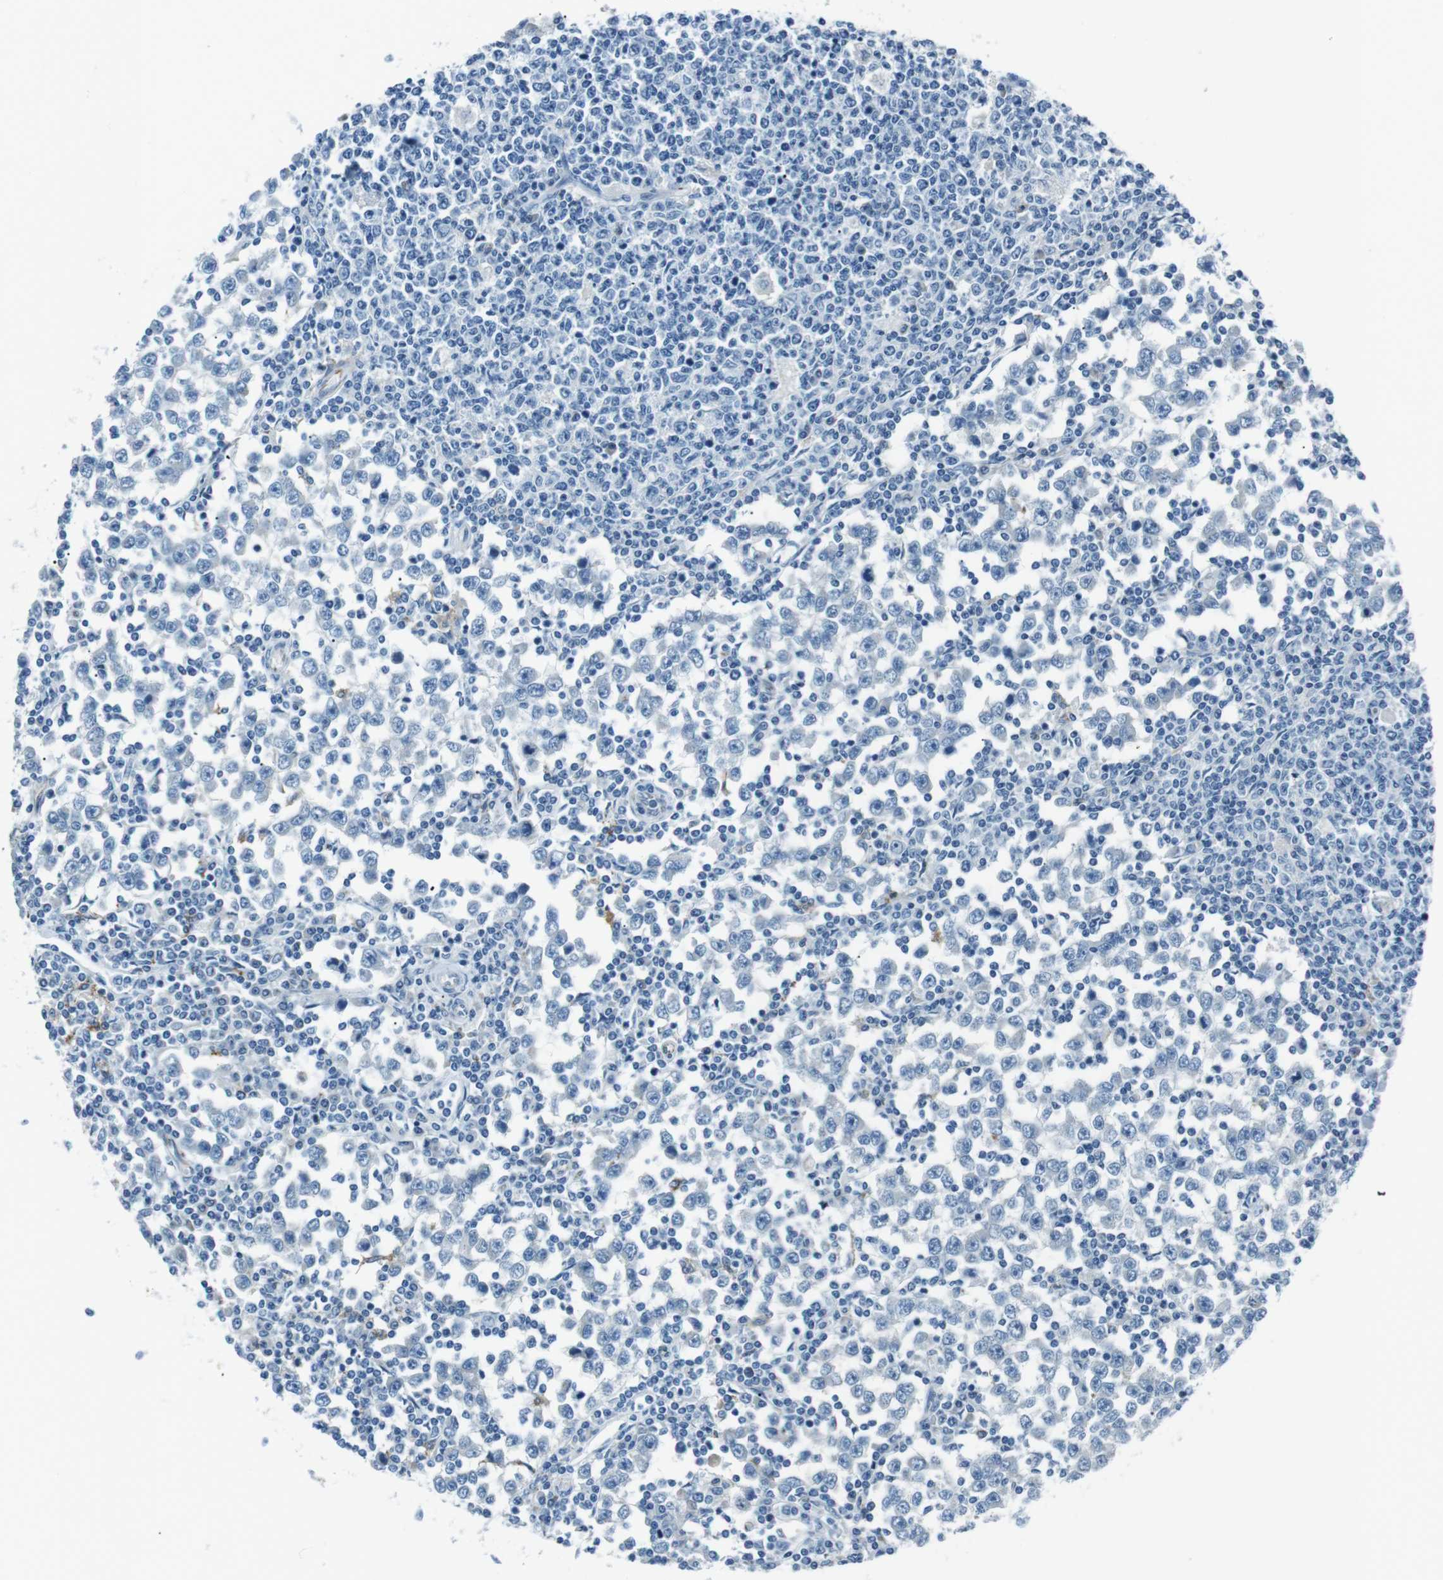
{"staining": {"intensity": "negative", "quantity": "none", "location": "none"}, "tissue": "testis cancer", "cell_type": "Tumor cells", "image_type": "cancer", "snomed": [{"axis": "morphology", "description": "Seminoma, NOS"}, {"axis": "topography", "description": "Testis"}], "caption": "IHC photomicrograph of neoplastic tissue: testis cancer stained with DAB (3,3'-diaminobenzidine) shows no significant protein staining in tumor cells. Nuclei are stained in blue.", "gene": "CSF2RA", "patient": {"sex": "male", "age": 65}}